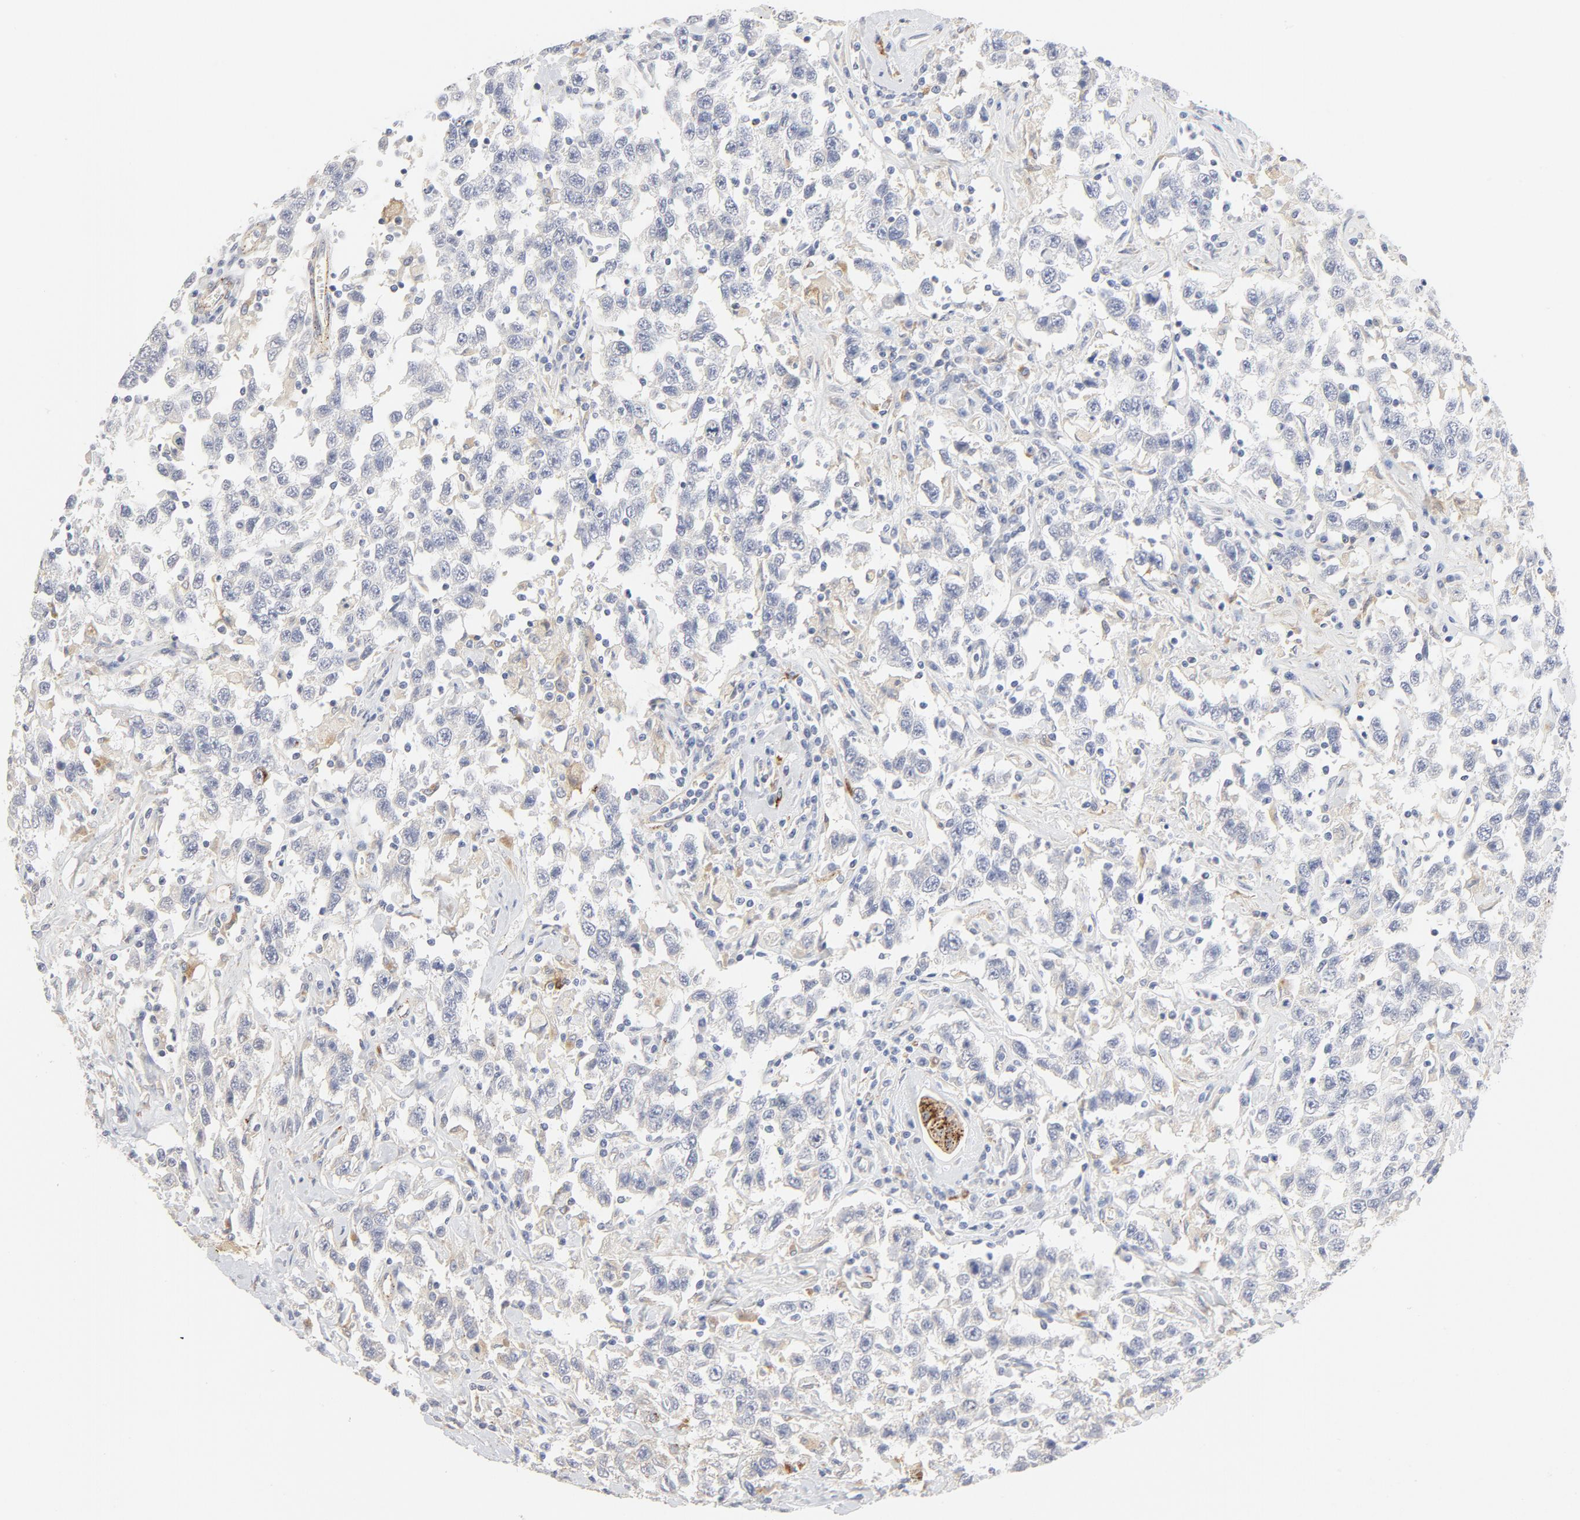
{"staining": {"intensity": "negative", "quantity": "none", "location": "none"}, "tissue": "testis cancer", "cell_type": "Tumor cells", "image_type": "cancer", "snomed": [{"axis": "morphology", "description": "Seminoma, NOS"}, {"axis": "topography", "description": "Testis"}], "caption": "IHC micrograph of neoplastic tissue: seminoma (testis) stained with DAB displays no significant protein expression in tumor cells.", "gene": "MAGEB17", "patient": {"sex": "male", "age": 41}}